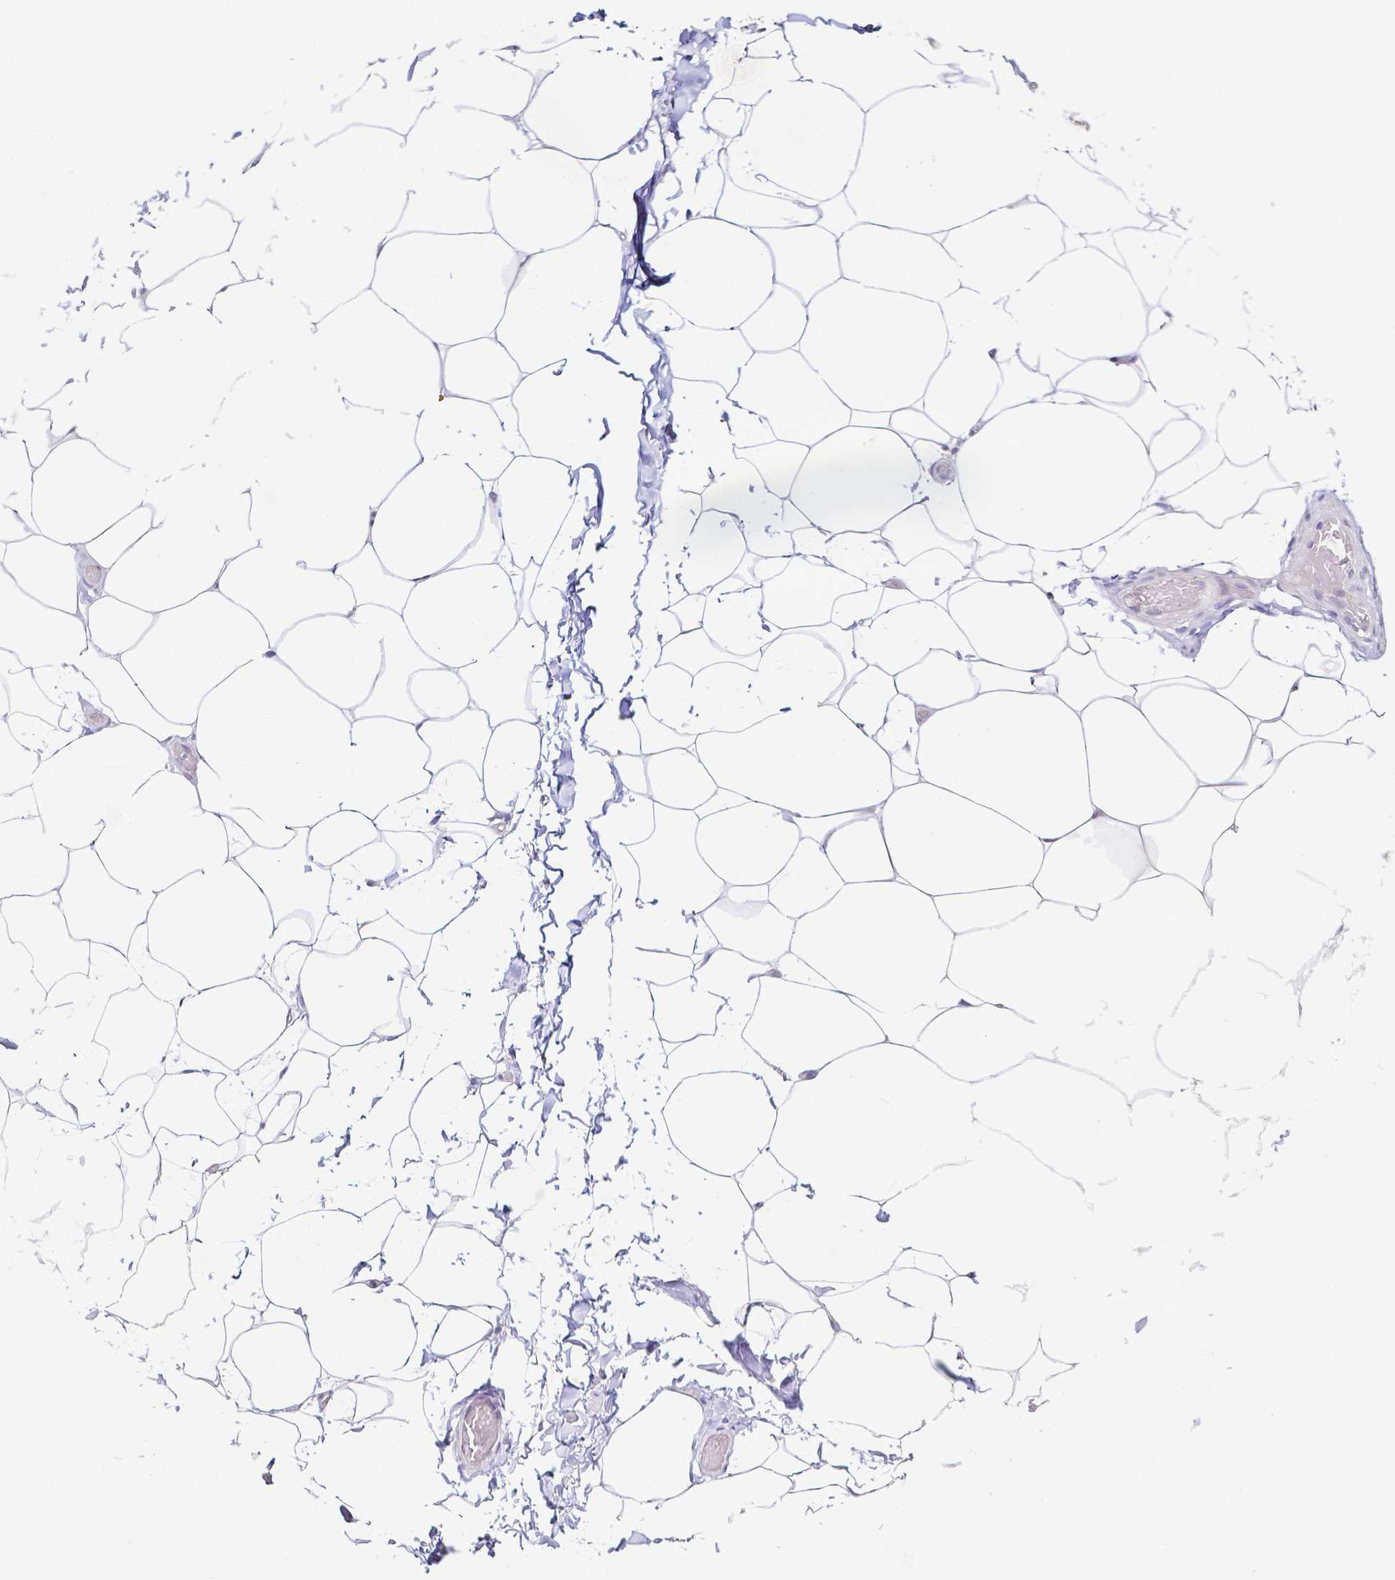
{"staining": {"intensity": "negative", "quantity": "none", "location": "none"}, "tissue": "adipose tissue", "cell_type": "Adipocytes", "image_type": "normal", "snomed": [{"axis": "morphology", "description": "Normal tissue, NOS"}, {"axis": "topography", "description": "Soft tissue"}, {"axis": "topography", "description": "Adipose tissue"}, {"axis": "topography", "description": "Vascular tissue"}, {"axis": "topography", "description": "Peripheral nerve tissue"}], "caption": "High magnification brightfield microscopy of benign adipose tissue stained with DAB (3,3'-diaminobenzidine) (brown) and counterstained with hematoxylin (blue): adipocytes show no significant positivity. (IHC, brightfield microscopy, high magnification).", "gene": "PKP3", "patient": {"sex": "male", "age": 29}}